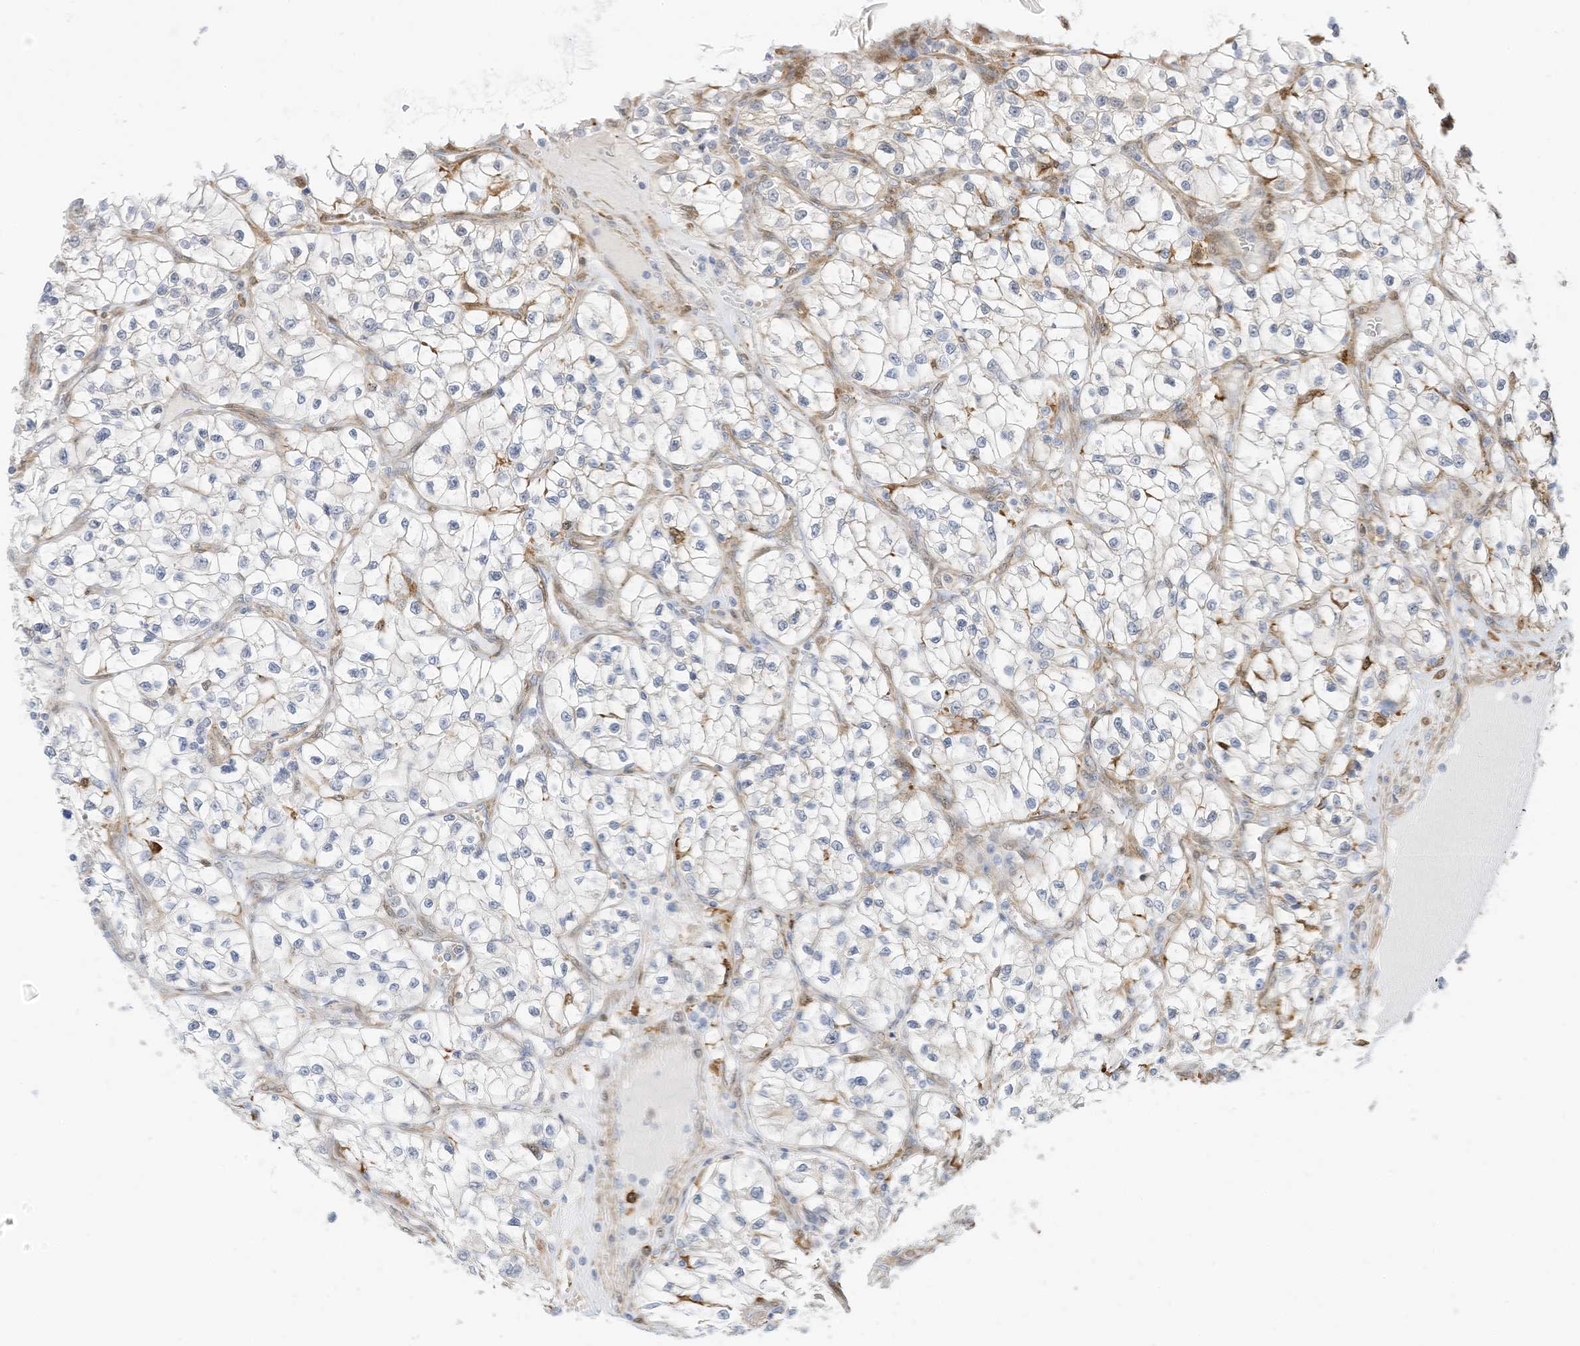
{"staining": {"intensity": "negative", "quantity": "none", "location": "none"}, "tissue": "renal cancer", "cell_type": "Tumor cells", "image_type": "cancer", "snomed": [{"axis": "morphology", "description": "Adenocarcinoma, NOS"}, {"axis": "topography", "description": "Kidney"}], "caption": "Human renal cancer (adenocarcinoma) stained for a protein using immunohistochemistry displays no expression in tumor cells.", "gene": "ATP13A1", "patient": {"sex": "female", "age": 57}}